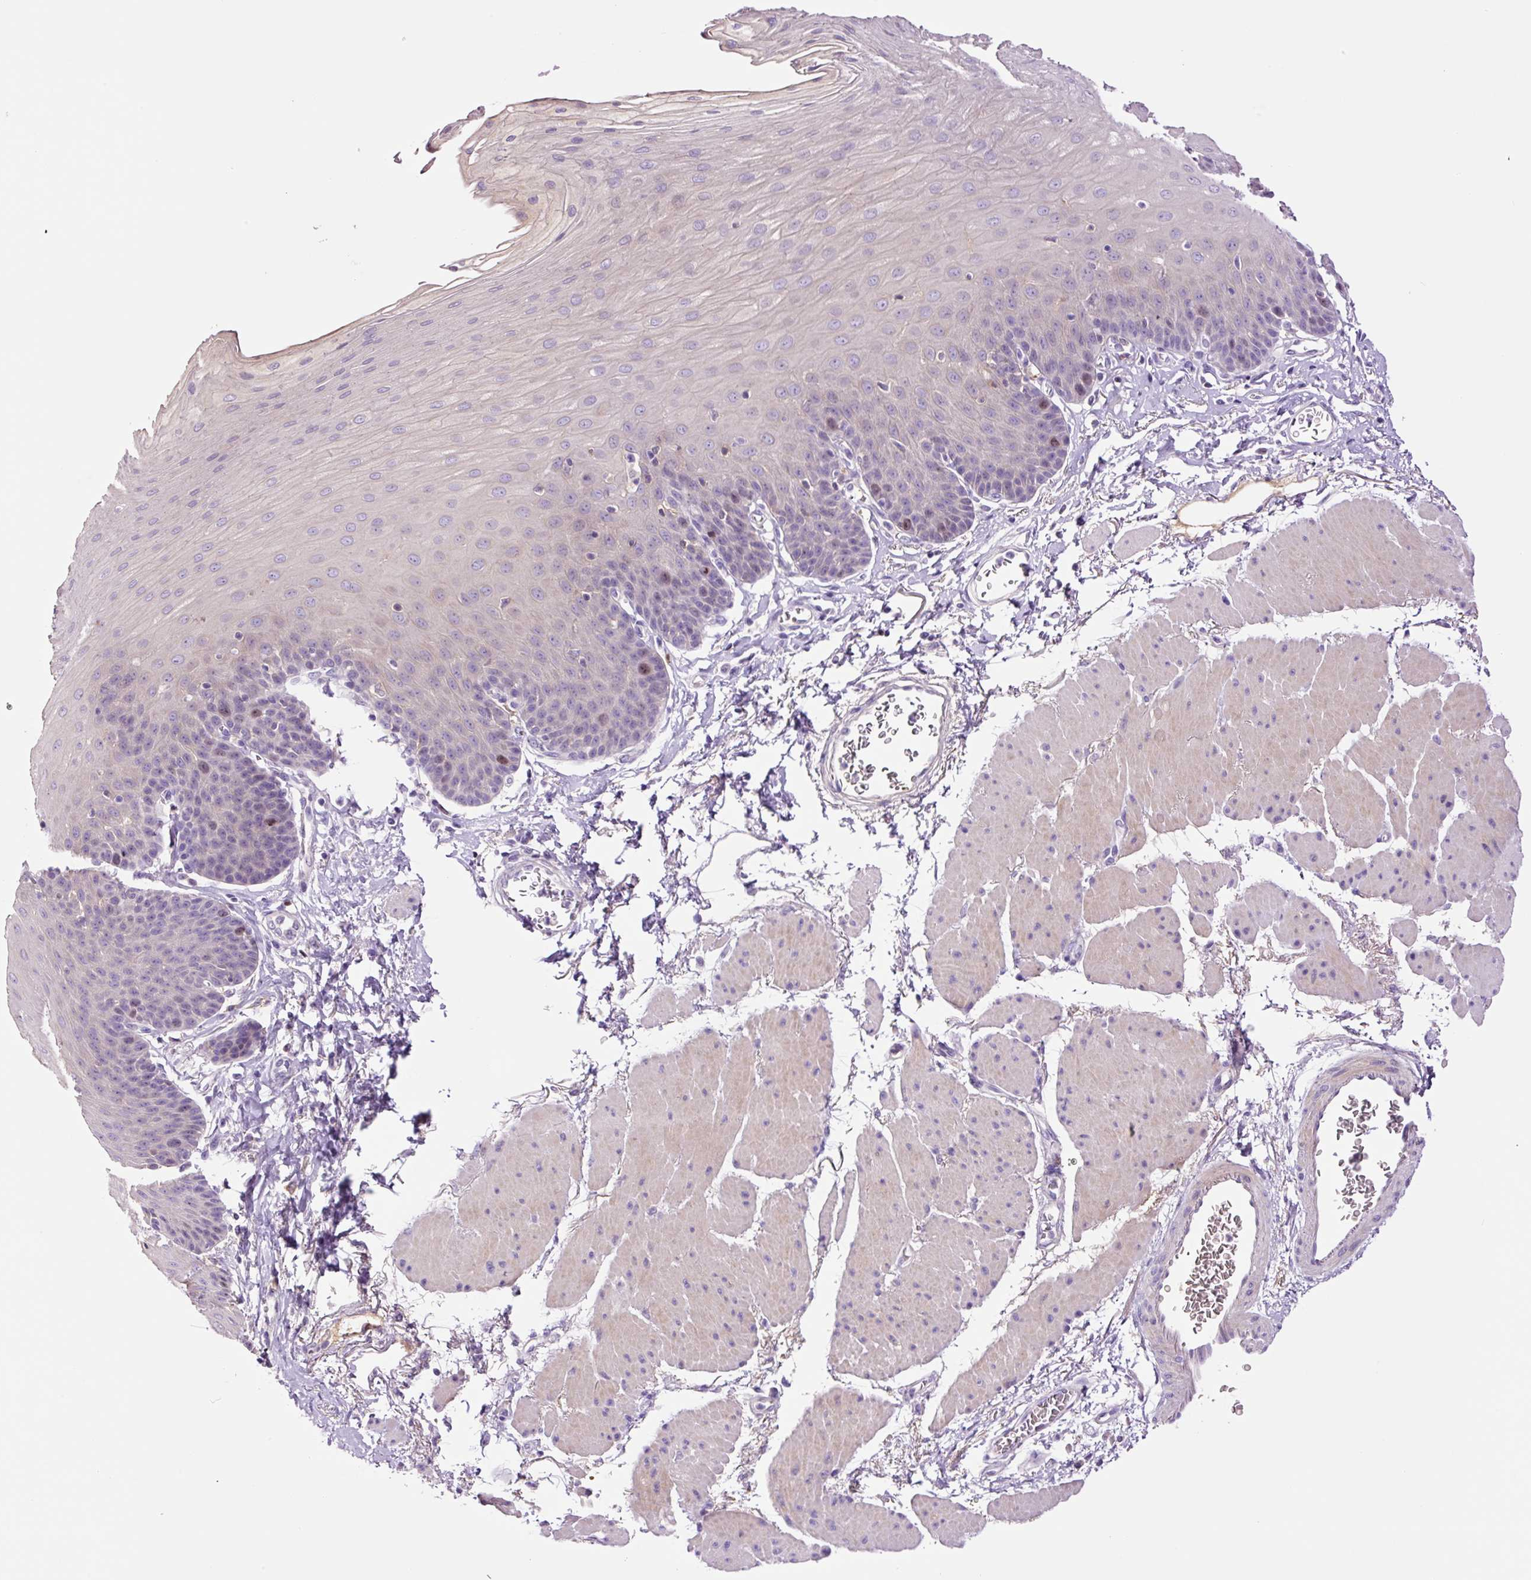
{"staining": {"intensity": "weak", "quantity": "<25%", "location": "nuclear"}, "tissue": "esophagus", "cell_type": "Squamous epithelial cells", "image_type": "normal", "snomed": [{"axis": "morphology", "description": "Normal tissue, NOS"}, {"axis": "topography", "description": "Esophagus"}], "caption": "A high-resolution histopathology image shows immunohistochemistry staining of normal esophagus, which displays no significant expression in squamous epithelial cells.", "gene": "DPPA4", "patient": {"sex": "female", "age": 81}}